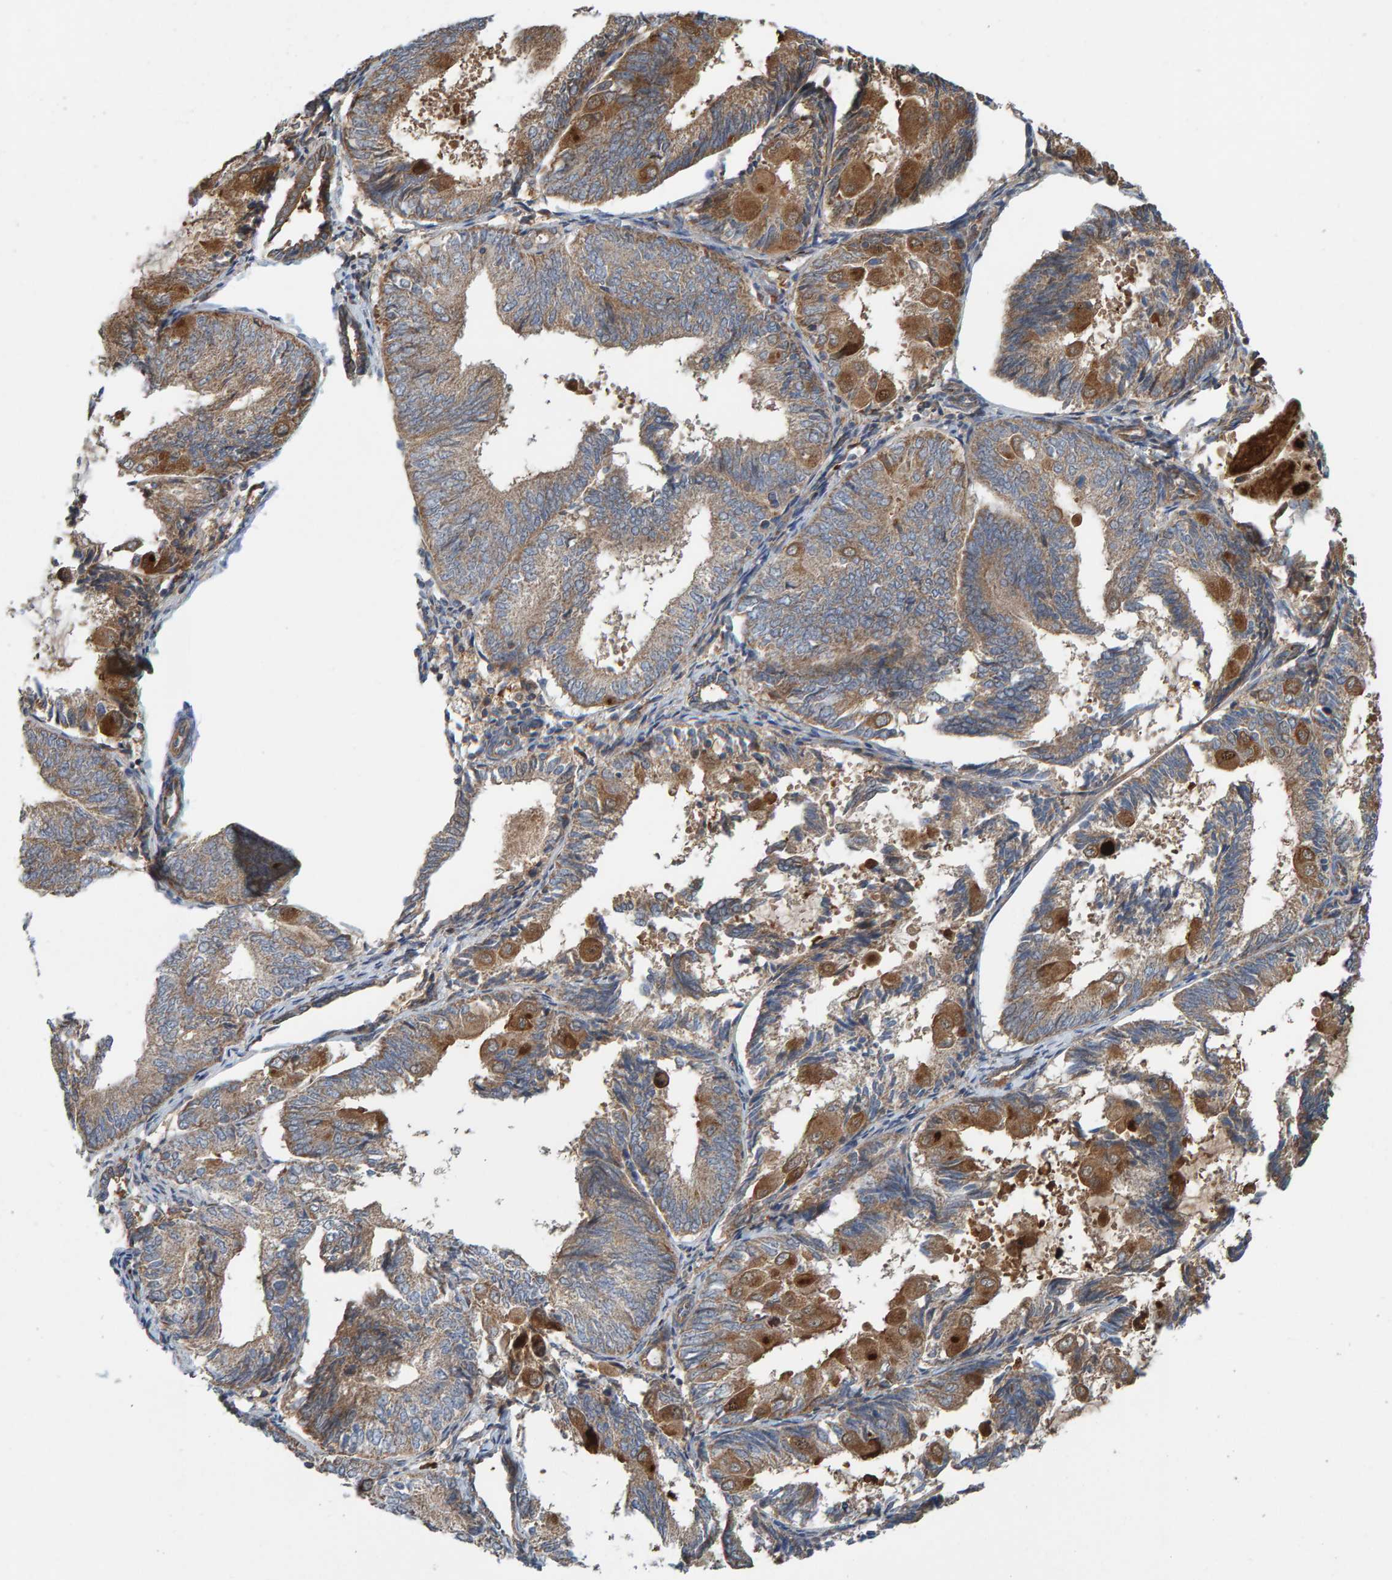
{"staining": {"intensity": "moderate", "quantity": "25%-75%", "location": "cytoplasmic/membranous"}, "tissue": "endometrial cancer", "cell_type": "Tumor cells", "image_type": "cancer", "snomed": [{"axis": "morphology", "description": "Adenocarcinoma, NOS"}, {"axis": "topography", "description": "Endometrium"}], "caption": "Endometrial cancer stained for a protein demonstrates moderate cytoplasmic/membranous positivity in tumor cells.", "gene": "KIAA0753", "patient": {"sex": "female", "age": 81}}